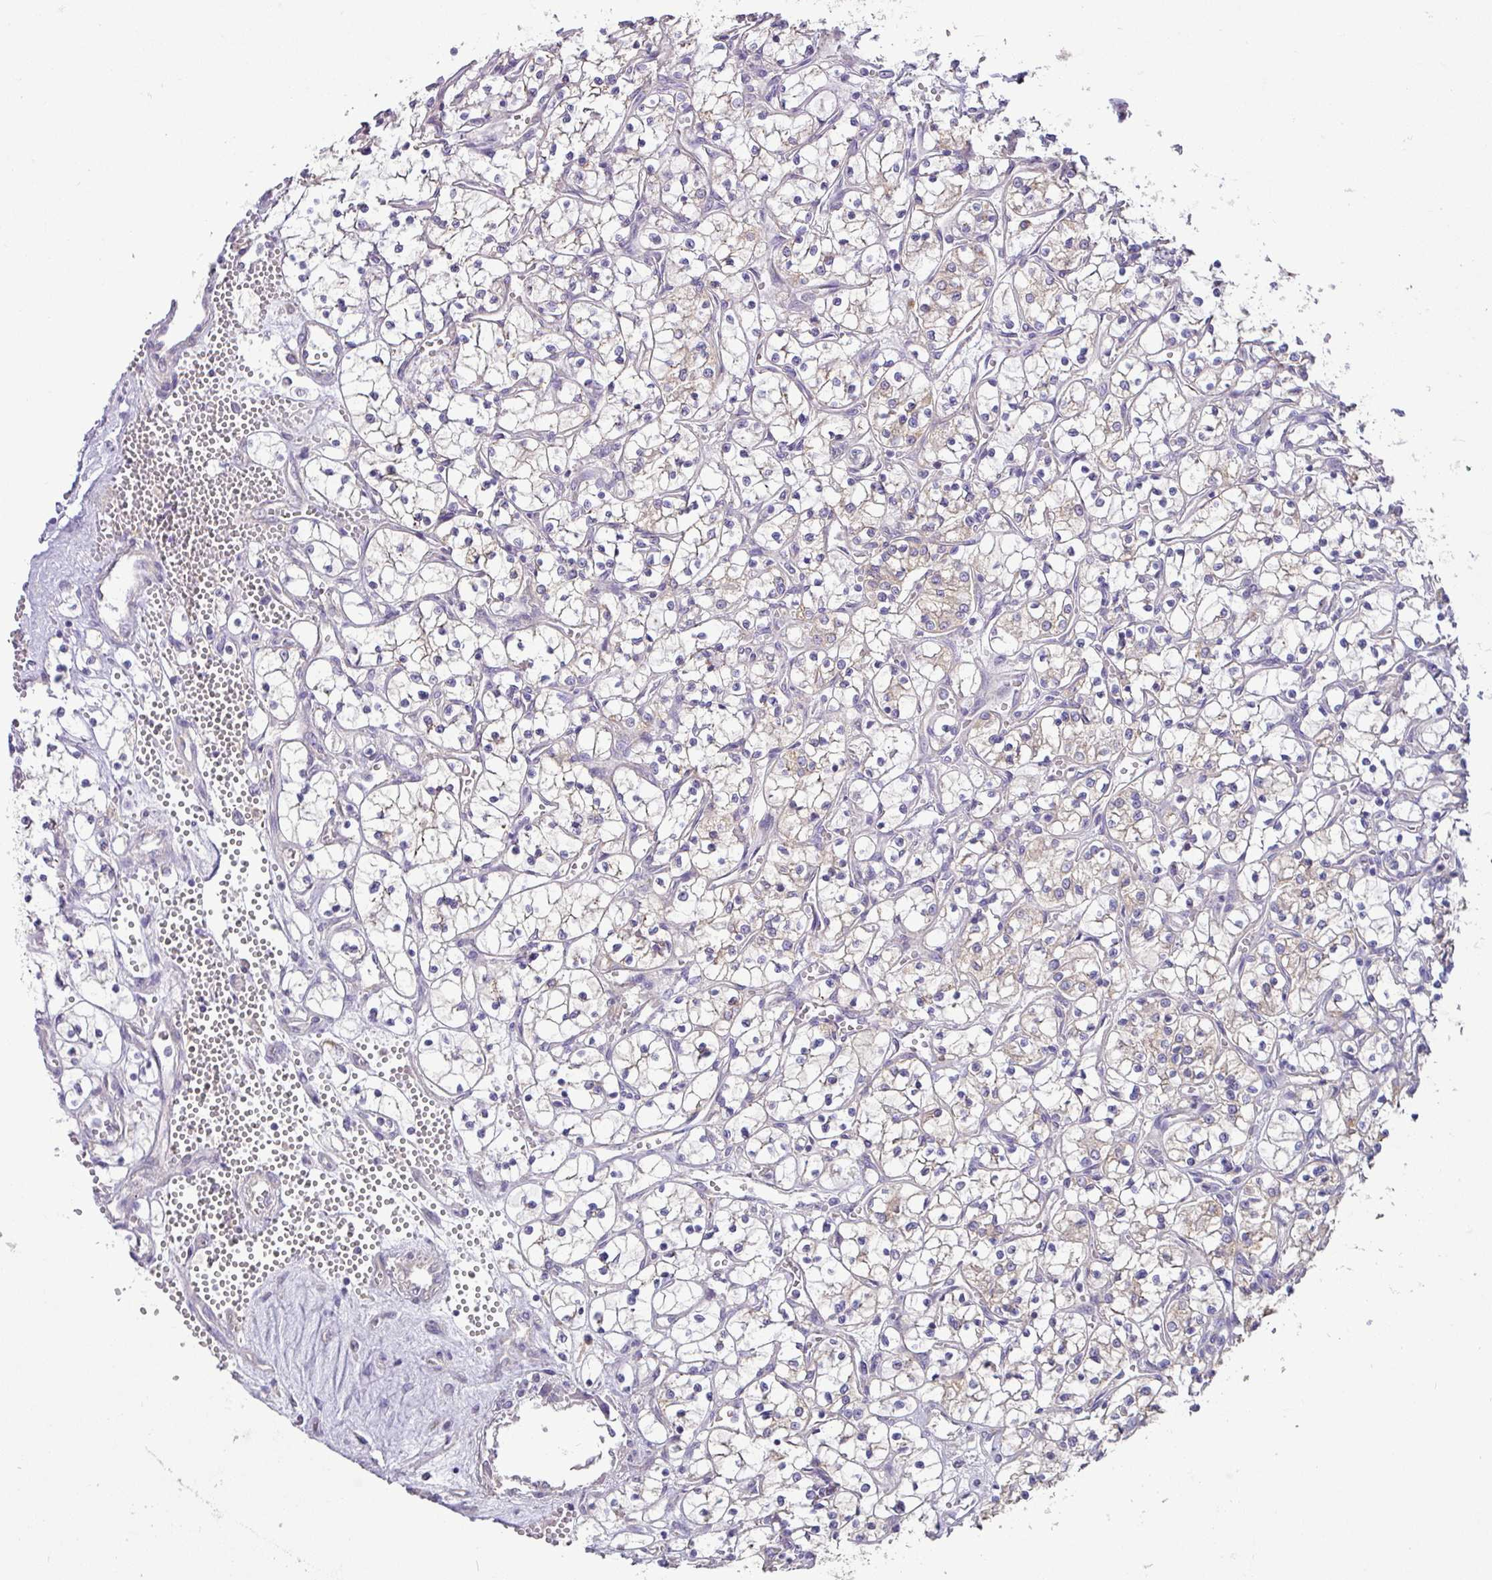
{"staining": {"intensity": "negative", "quantity": "none", "location": "none"}, "tissue": "renal cancer", "cell_type": "Tumor cells", "image_type": "cancer", "snomed": [{"axis": "morphology", "description": "Adenocarcinoma, NOS"}, {"axis": "topography", "description": "Kidney"}], "caption": "IHC of renal cancer displays no expression in tumor cells.", "gene": "GALNT12", "patient": {"sex": "female", "age": 69}}